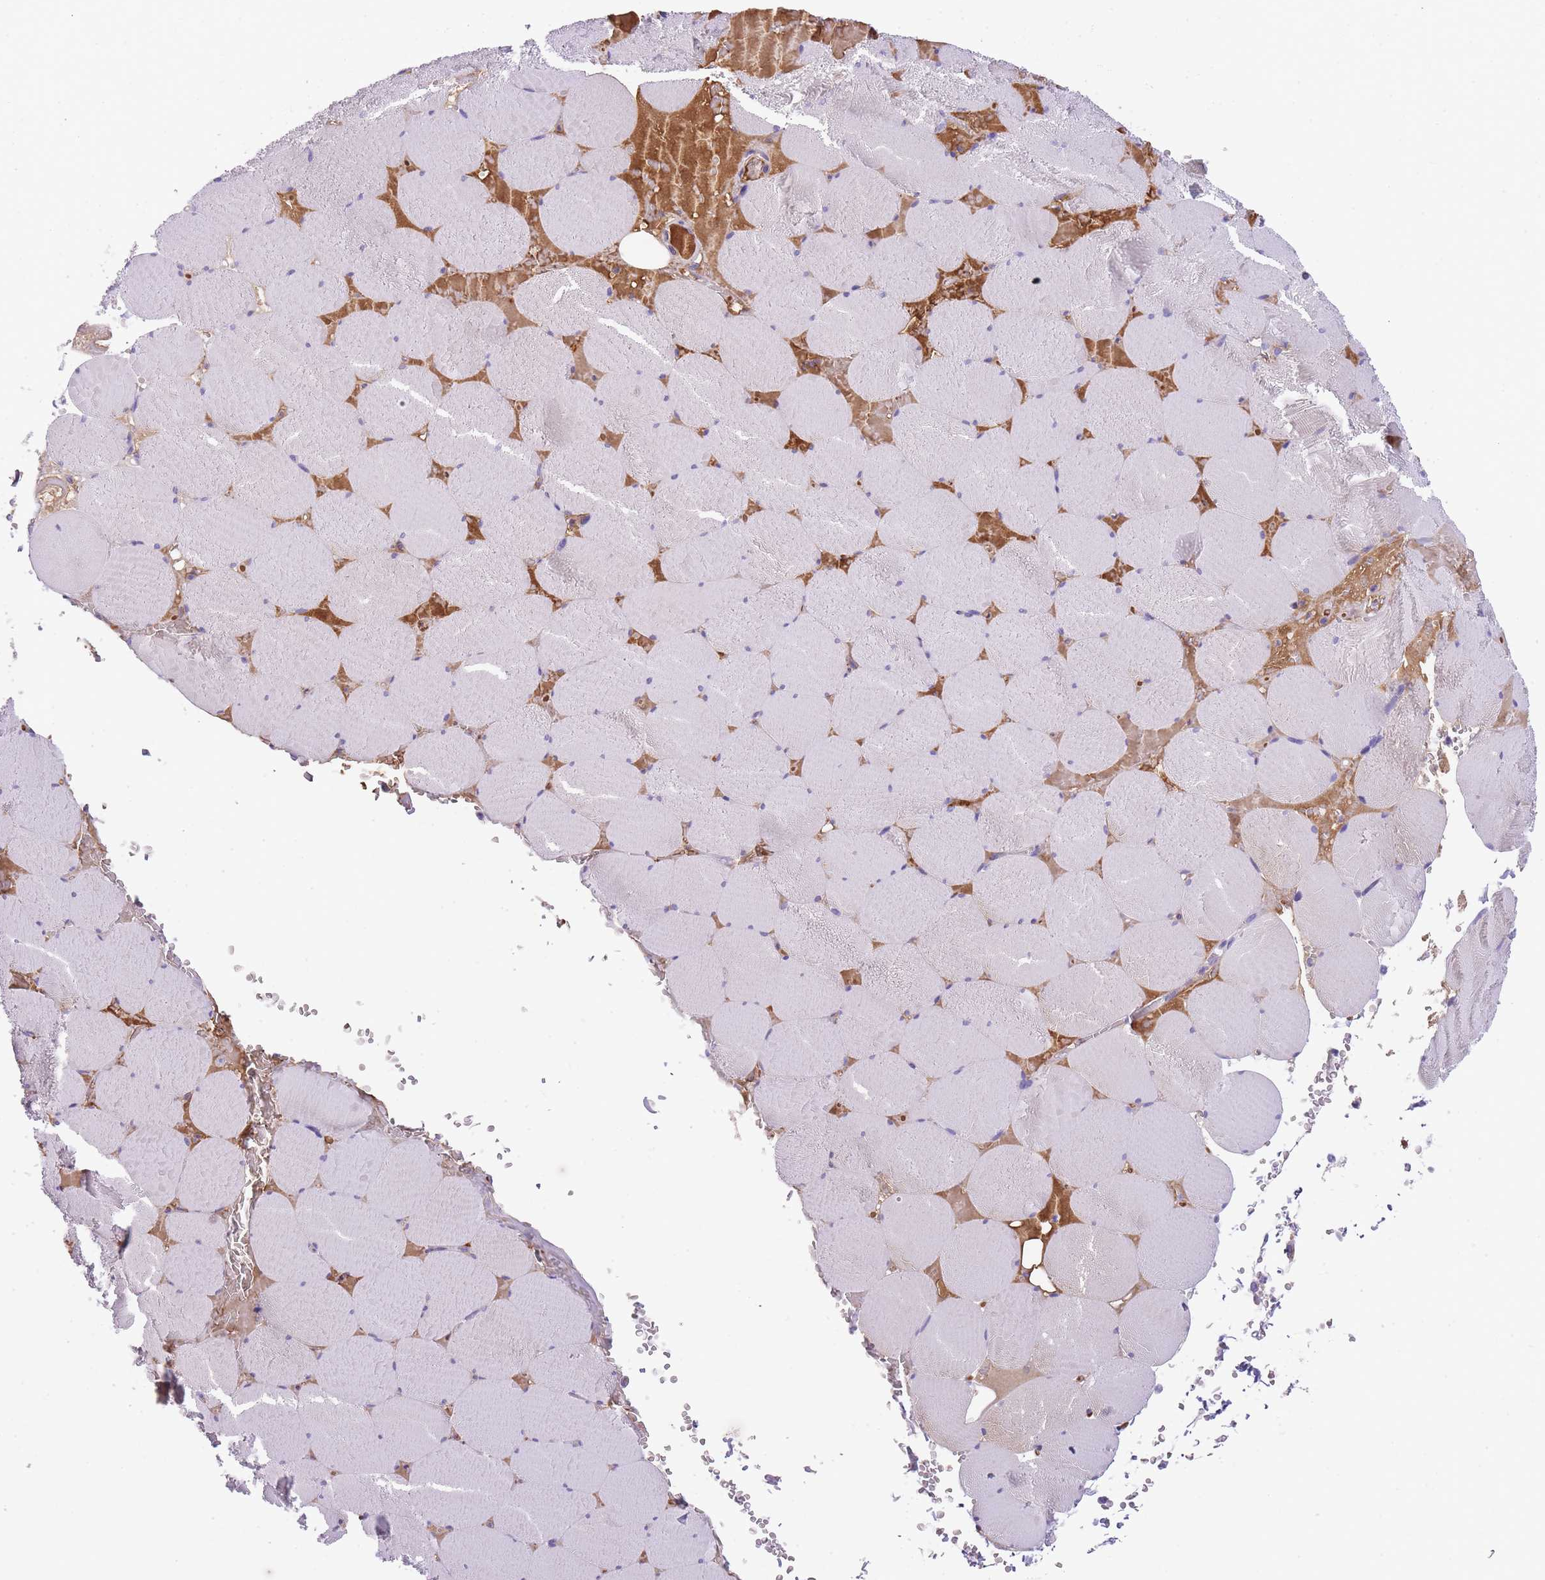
{"staining": {"intensity": "negative", "quantity": "none", "location": "none"}, "tissue": "skeletal muscle", "cell_type": "Myocytes", "image_type": "normal", "snomed": [{"axis": "morphology", "description": "Normal tissue, NOS"}, {"axis": "topography", "description": "Skeletal muscle"}, {"axis": "topography", "description": "Head-Neck"}], "caption": "An immunohistochemistry micrograph of unremarkable skeletal muscle is shown. There is no staining in myocytes of skeletal muscle. (DAB (3,3'-diaminobenzidine) immunohistochemistry (IHC) visualized using brightfield microscopy, high magnification).", "gene": "GNAT1", "patient": {"sex": "male", "age": 66}}